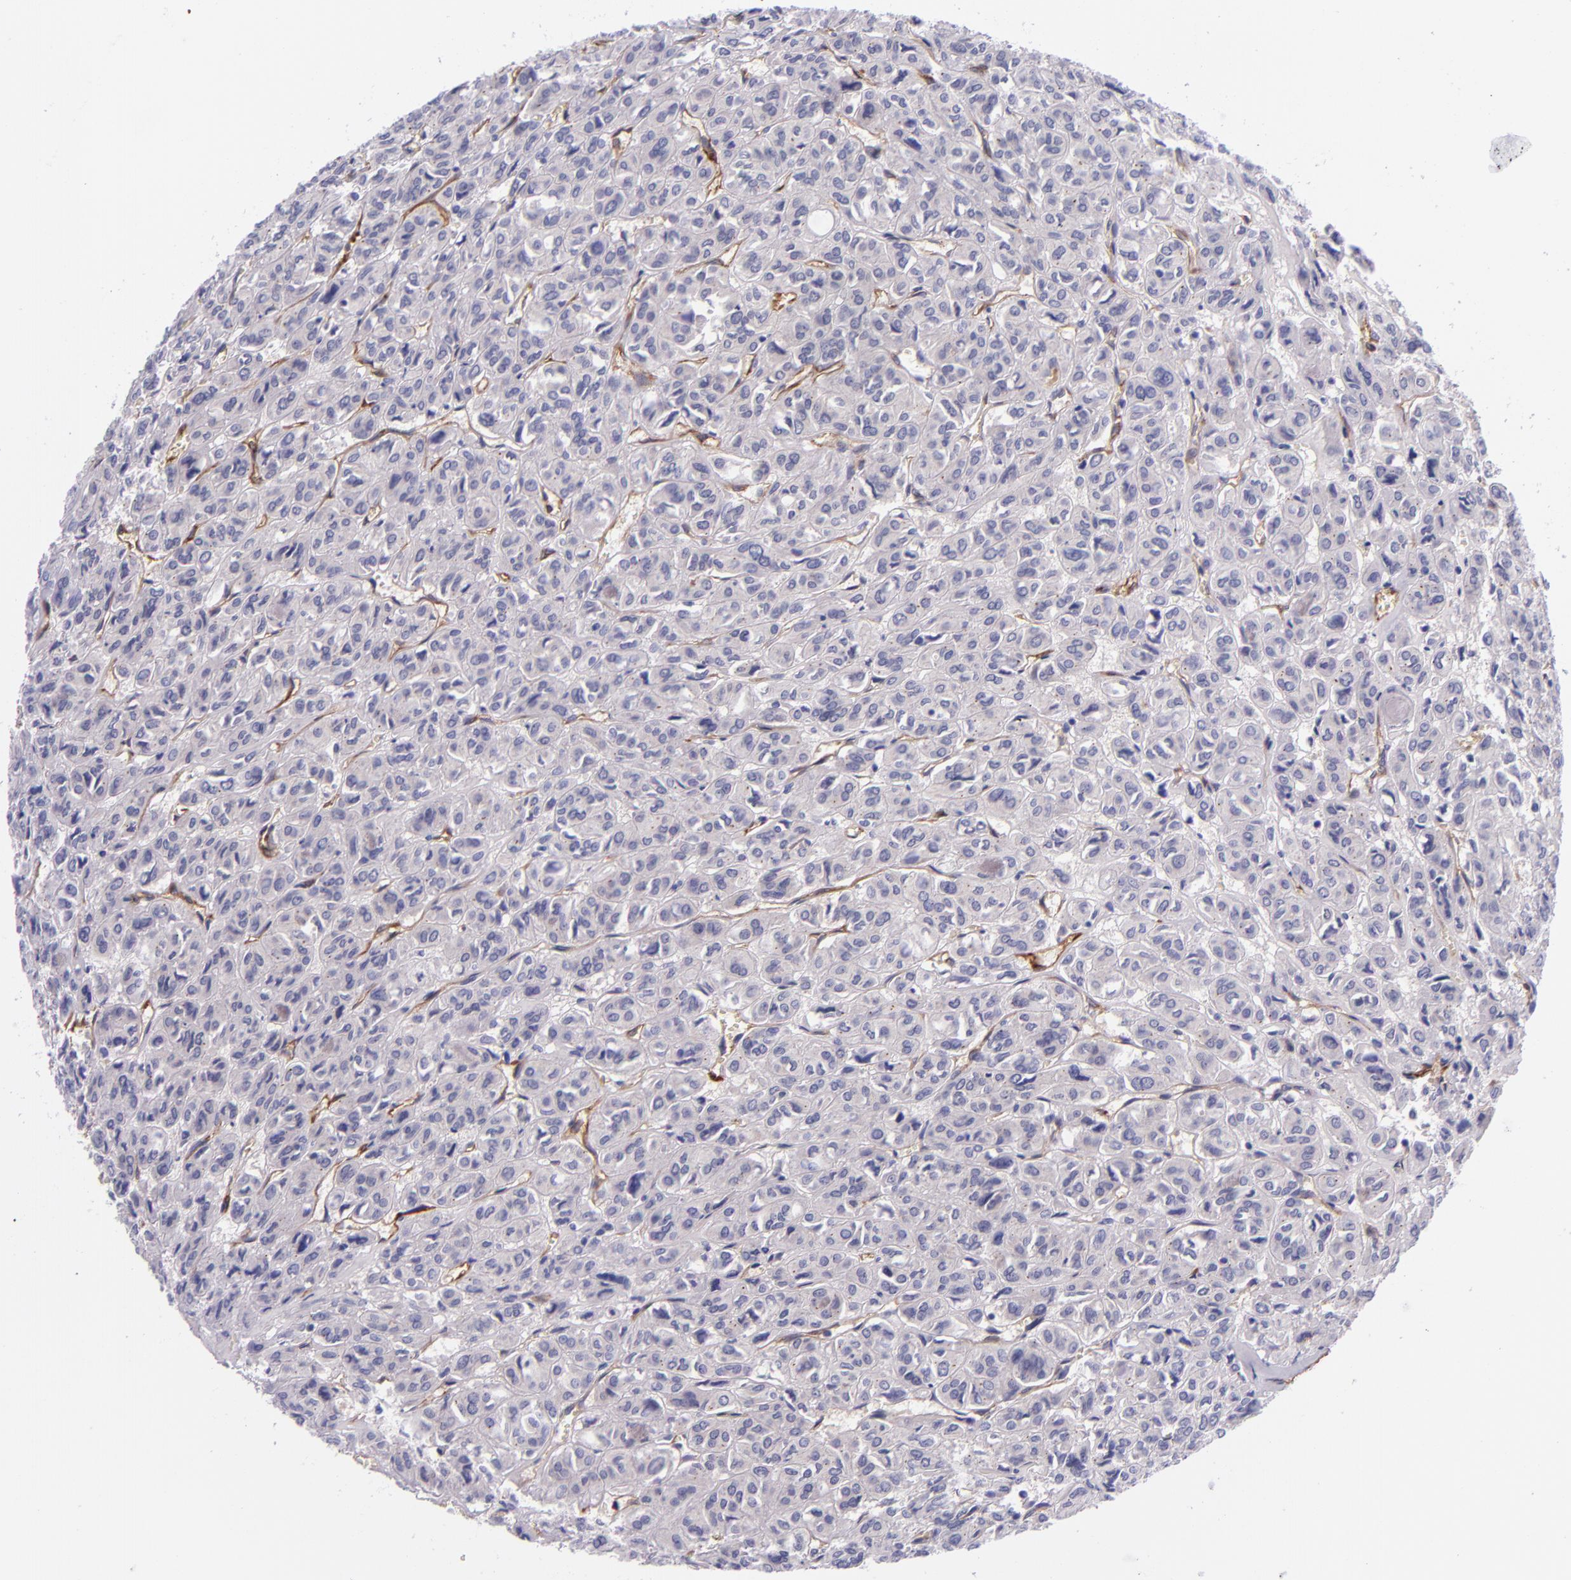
{"staining": {"intensity": "negative", "quantity": "none", "location": "none"}, "tissue": "thyroid cancer", "cell_type": "Tumor cells", "image_type": "cancer", "snomed": [{"axis": "morphology", "description": "Follicular adenoma carcinoma, NOS"}, {"axis": "topography", "description": "Thyroid gland"}], "caption": "Thyroid cancer (follicular adenoma carcinoma) was stained to show a protein in brown. There is no significant staining in tumor cells.", "gene": "NOS3", "patient": {"sex": "female", "age": 71}}